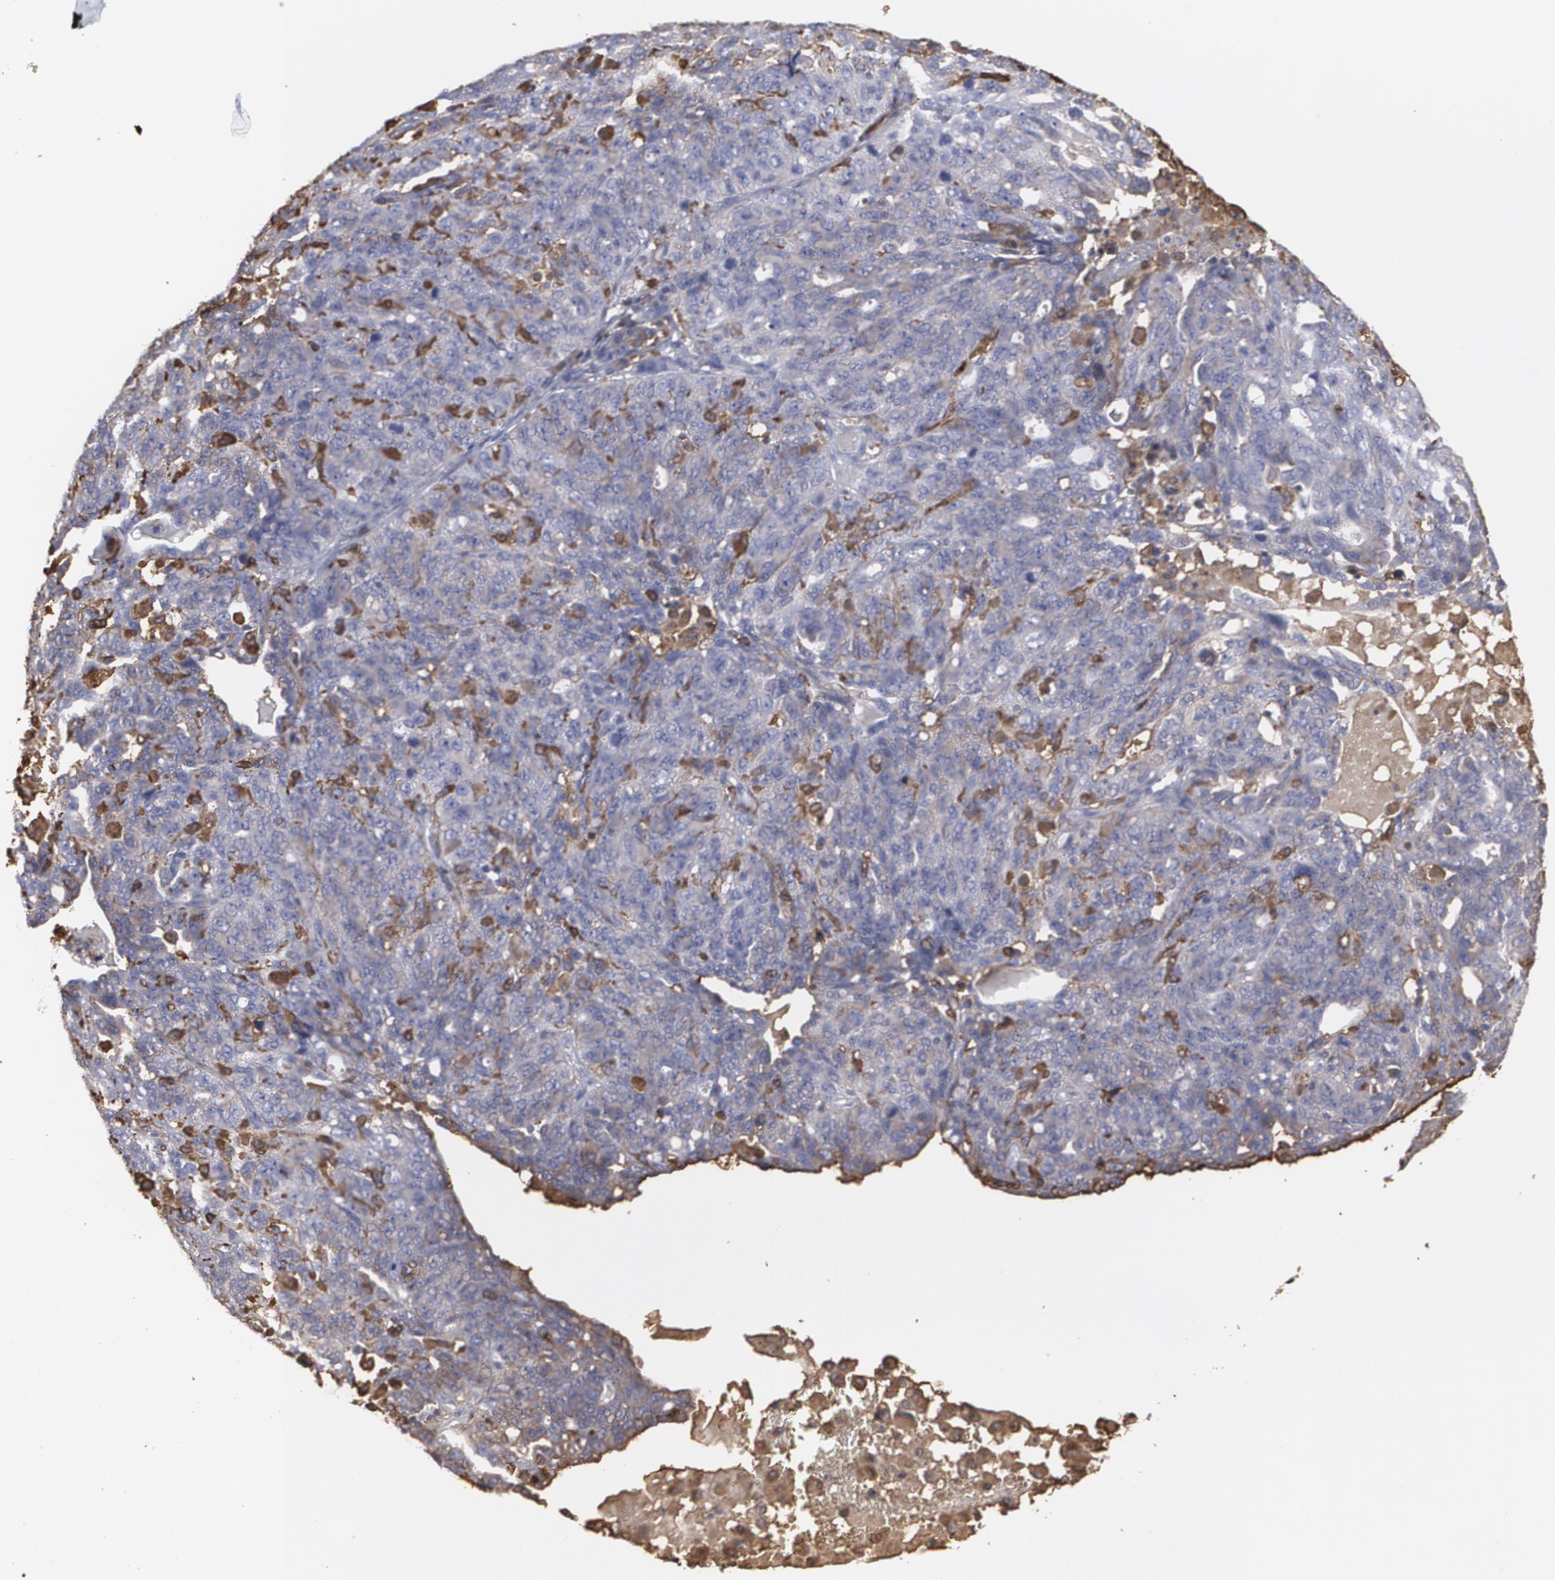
{"staining": {"intensity": "weak", "quantity": "<25%", "location": "cytoplasmic/membranous"}, "tissue": "ovarian cancer", "cell_type": "Tumor cells", "image_type": "cancer", "snomed": [{"axis": "morphology", "description": "Cystadenocarcinoma, serous, NOS"}, {"axis": "topography", "description": "Ovary"}], "caption": "Ovarian serous cystadenocarcinoma was stained to show a protein in brown. There is no significant positivity in tumor cells. The staining was performed using DAB to visualize the protein expression in brown, while the nuclei were stained in blue with hematoxylin (Magnification: 20x).", "gene": "ODC1", "patient": {"sex": "female", "age": 71}}